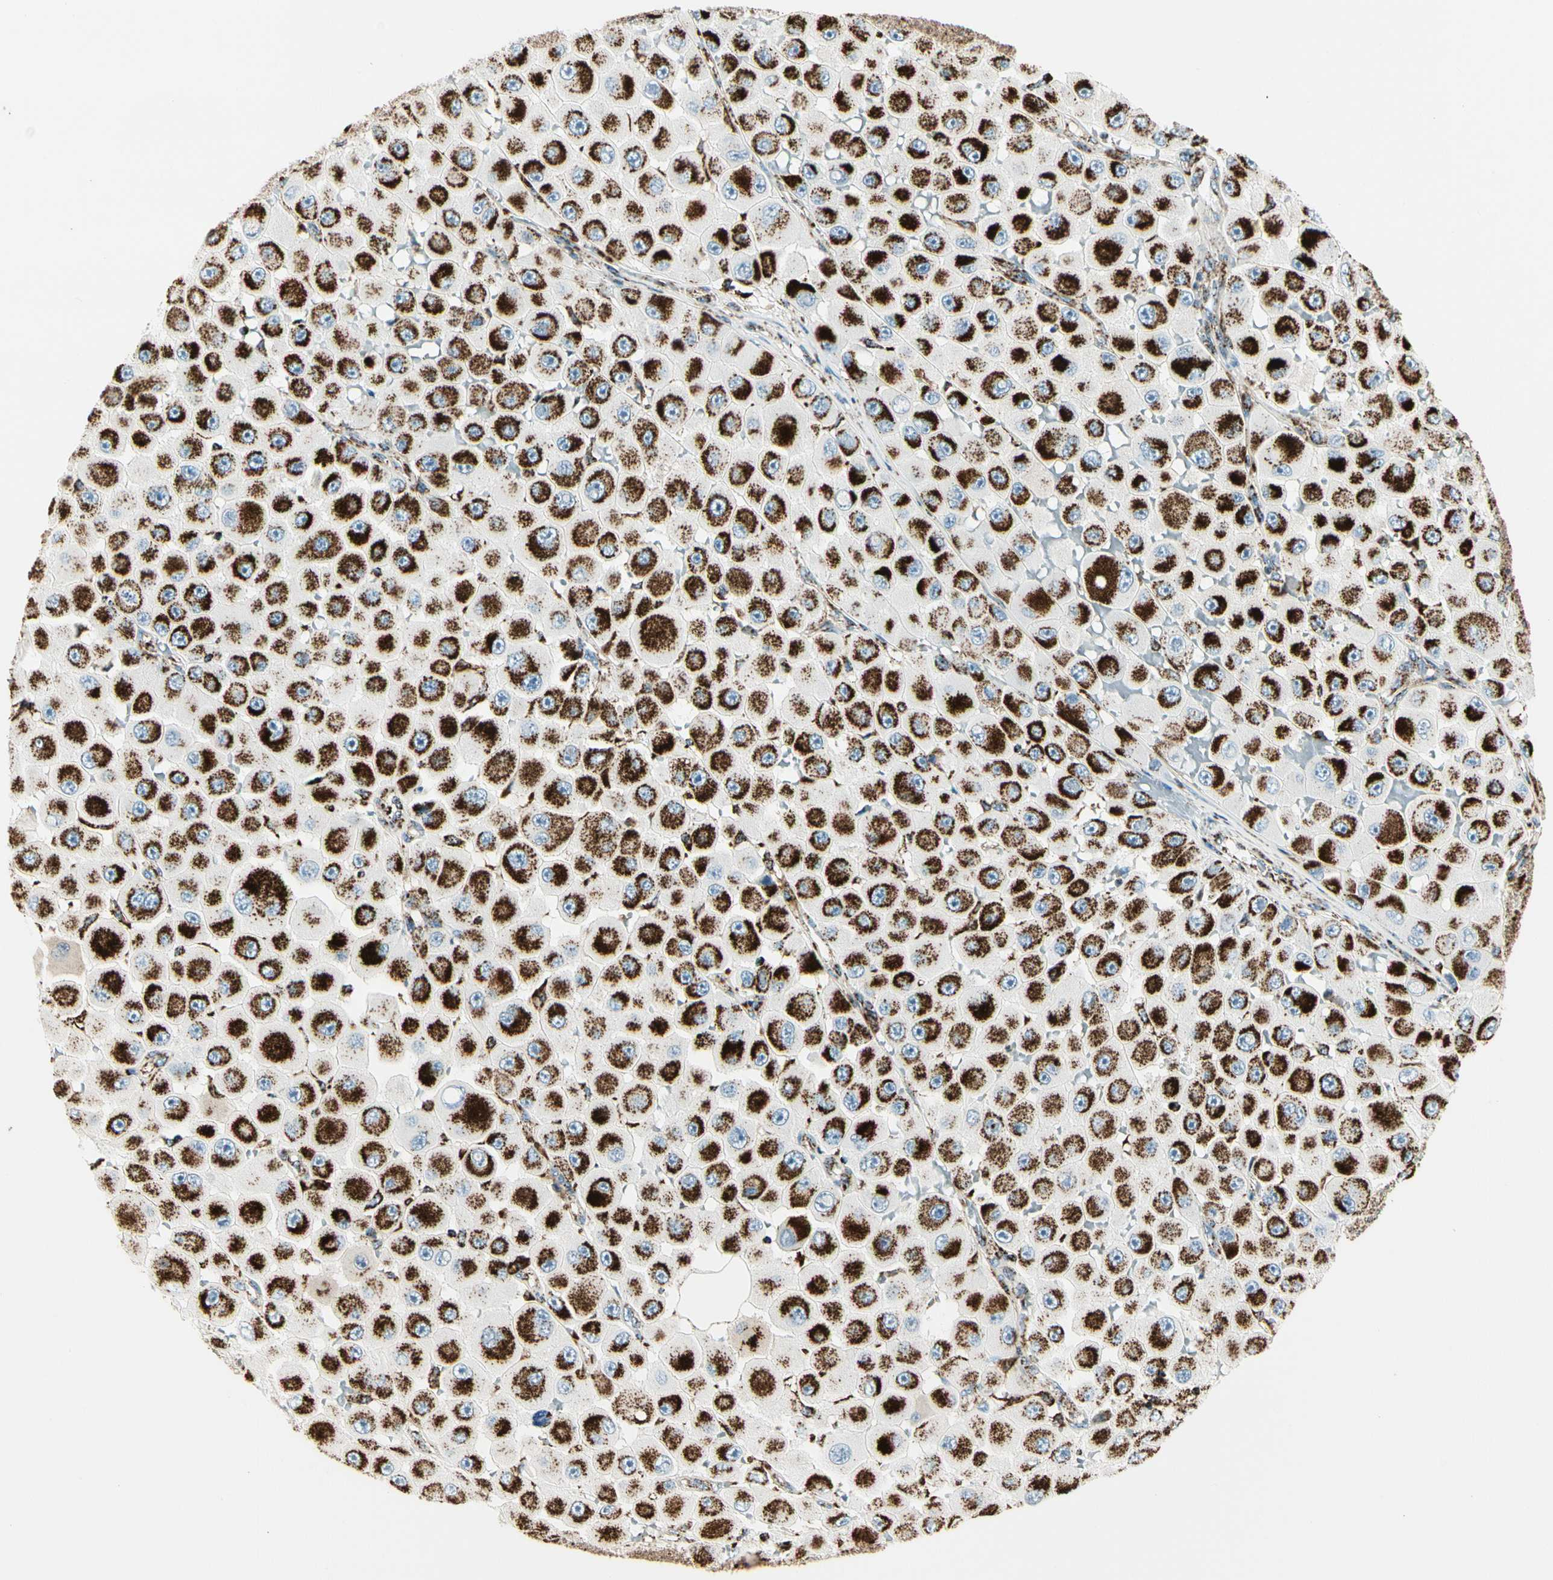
{"staining": {"intensity": "strong", "quantity": ">75%", "location": "cytoplasmic/membranous"}, "tissue": "melanoma", "cell_type": "Tumor cells", "image_type": "cancer", "snomed": [{"axis": "morphology", "description": "Malignant melanoma, NOS"}, {"axis": "topography", "description": "Skin"}], "caption": "Strong cytoplasmic/membranous positivity for a protein is identified in approximately >75% of tumor cells of melanoma using IHC.", "gene": "ME2", "patient": {"sex": "female", "age": 81}}